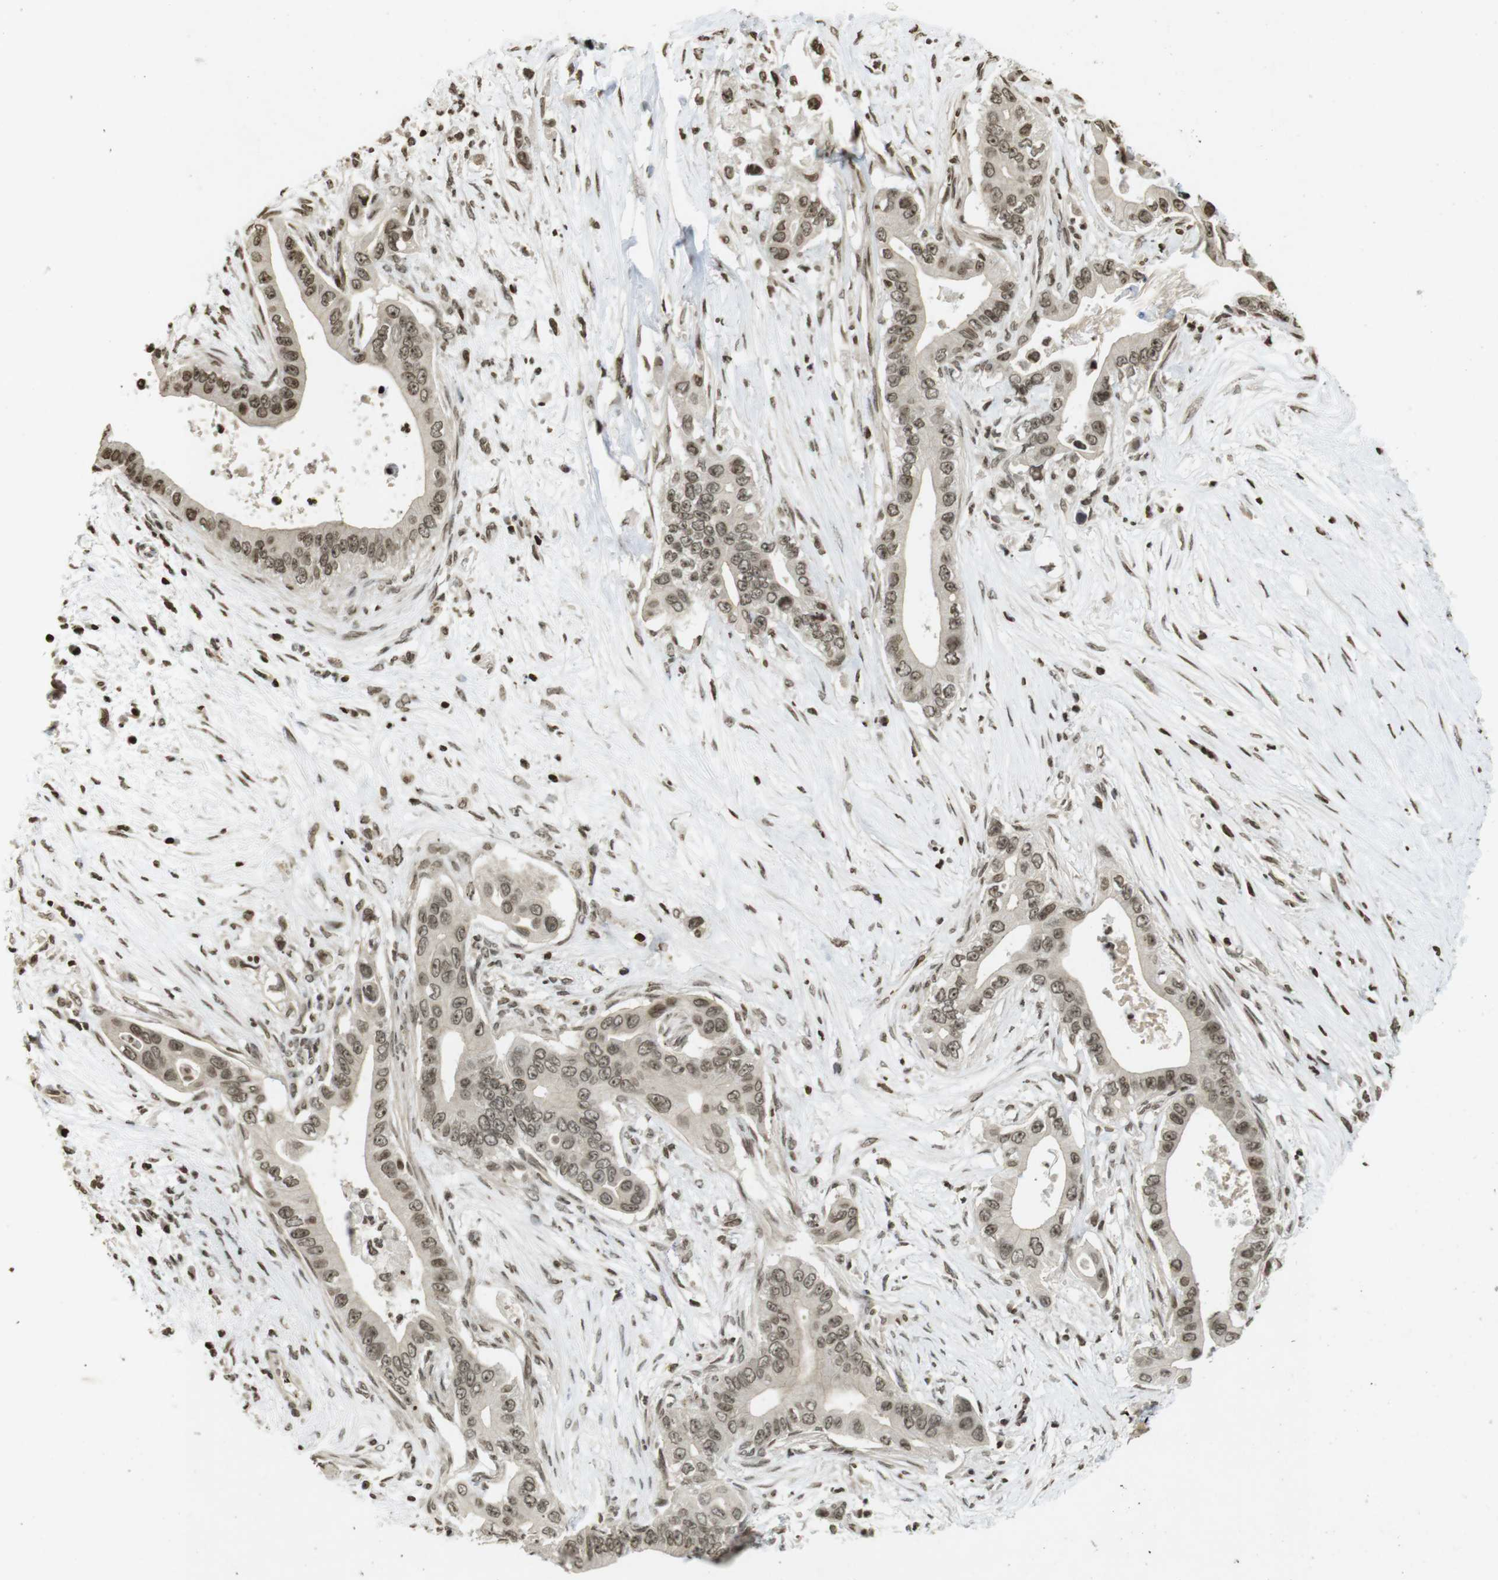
{"staining": {"intensity": "moderate", "quantity": ">75%", "location": "cytoplasmic/membranous,nuclear"}, "tissue": "pancreatic cancer", "cell_type": "Tumor cells", "image_type": "cancer", "snomed": [{"axis": "morphology", "description": "Adenocarcinoma, NOS"}, {"axis": "topography", "description": "Pancreas"}], "caption": "This is a micrograph of immunohistochemistry staining of pancreatic cancer, which shows moderate staining in the cytoplasmic/membranous and nuclear of tumor cells.", "gene": "FOXA3", "patient": {"sex": "male", "age": 77}}